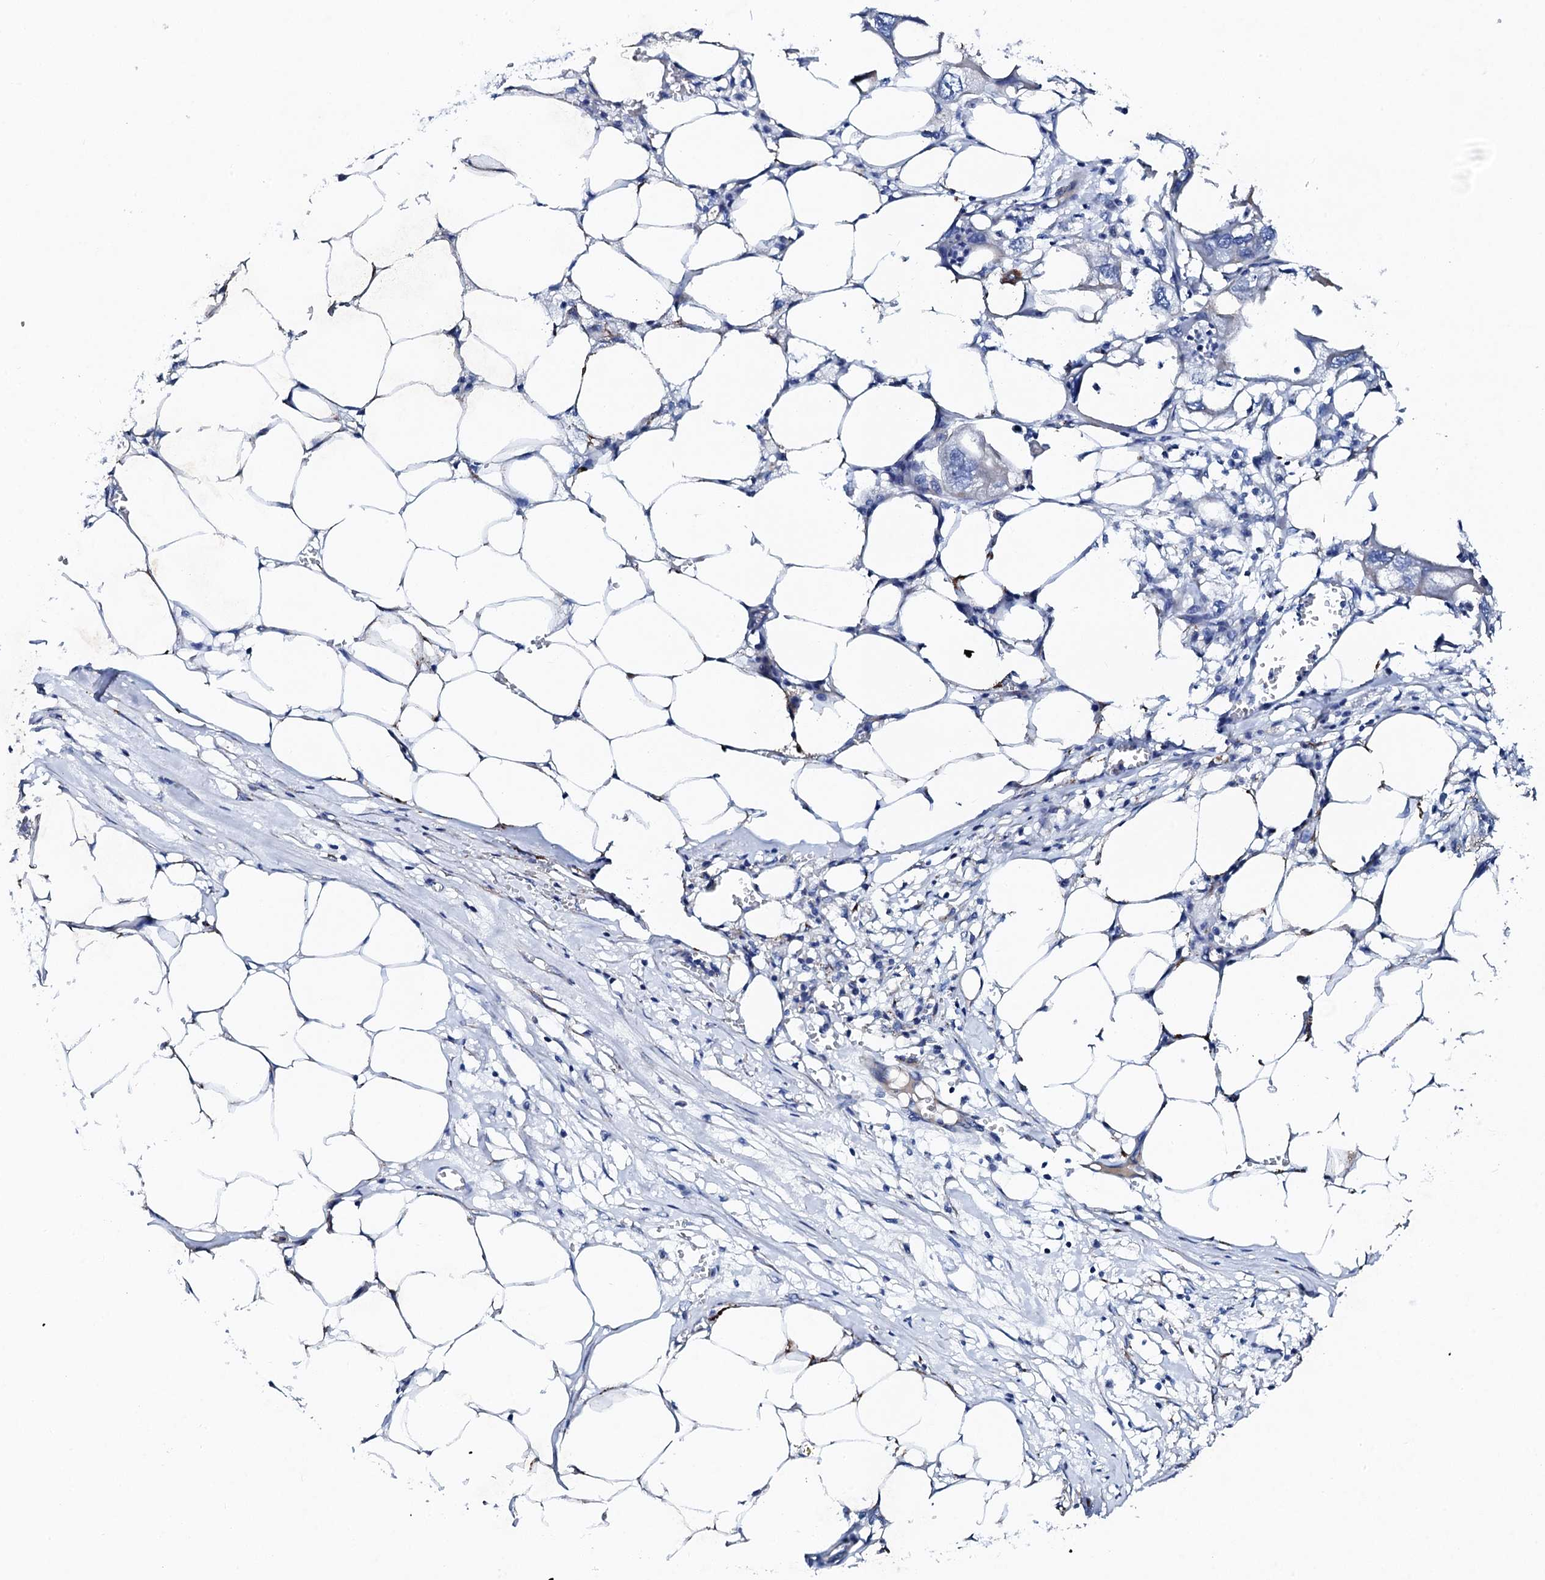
{"staining": {"intensity": "negative", "quantity": "none", "location": "none"}, "tissue": "endometrial cancer", "cell_type": "Tumor cells", "image_type": "cancer", "snomed": [{"axis": "morphology", "description": "Adenocarcinoma, NOS"}, {"axis": "morphology", "description": "Adenocarcinoma, metastatic, NOS"}, {"axis": "topography", "description": "Adipose tissue"}, {"axis": "topography", "description": "Endometrium"}], "caption": "This is an IHC image of human endometrial adenocarcinoma. There is no expression in tumor cells.", "gene": "KLHL32", "patient": {"sex": "female", "age": 67}}